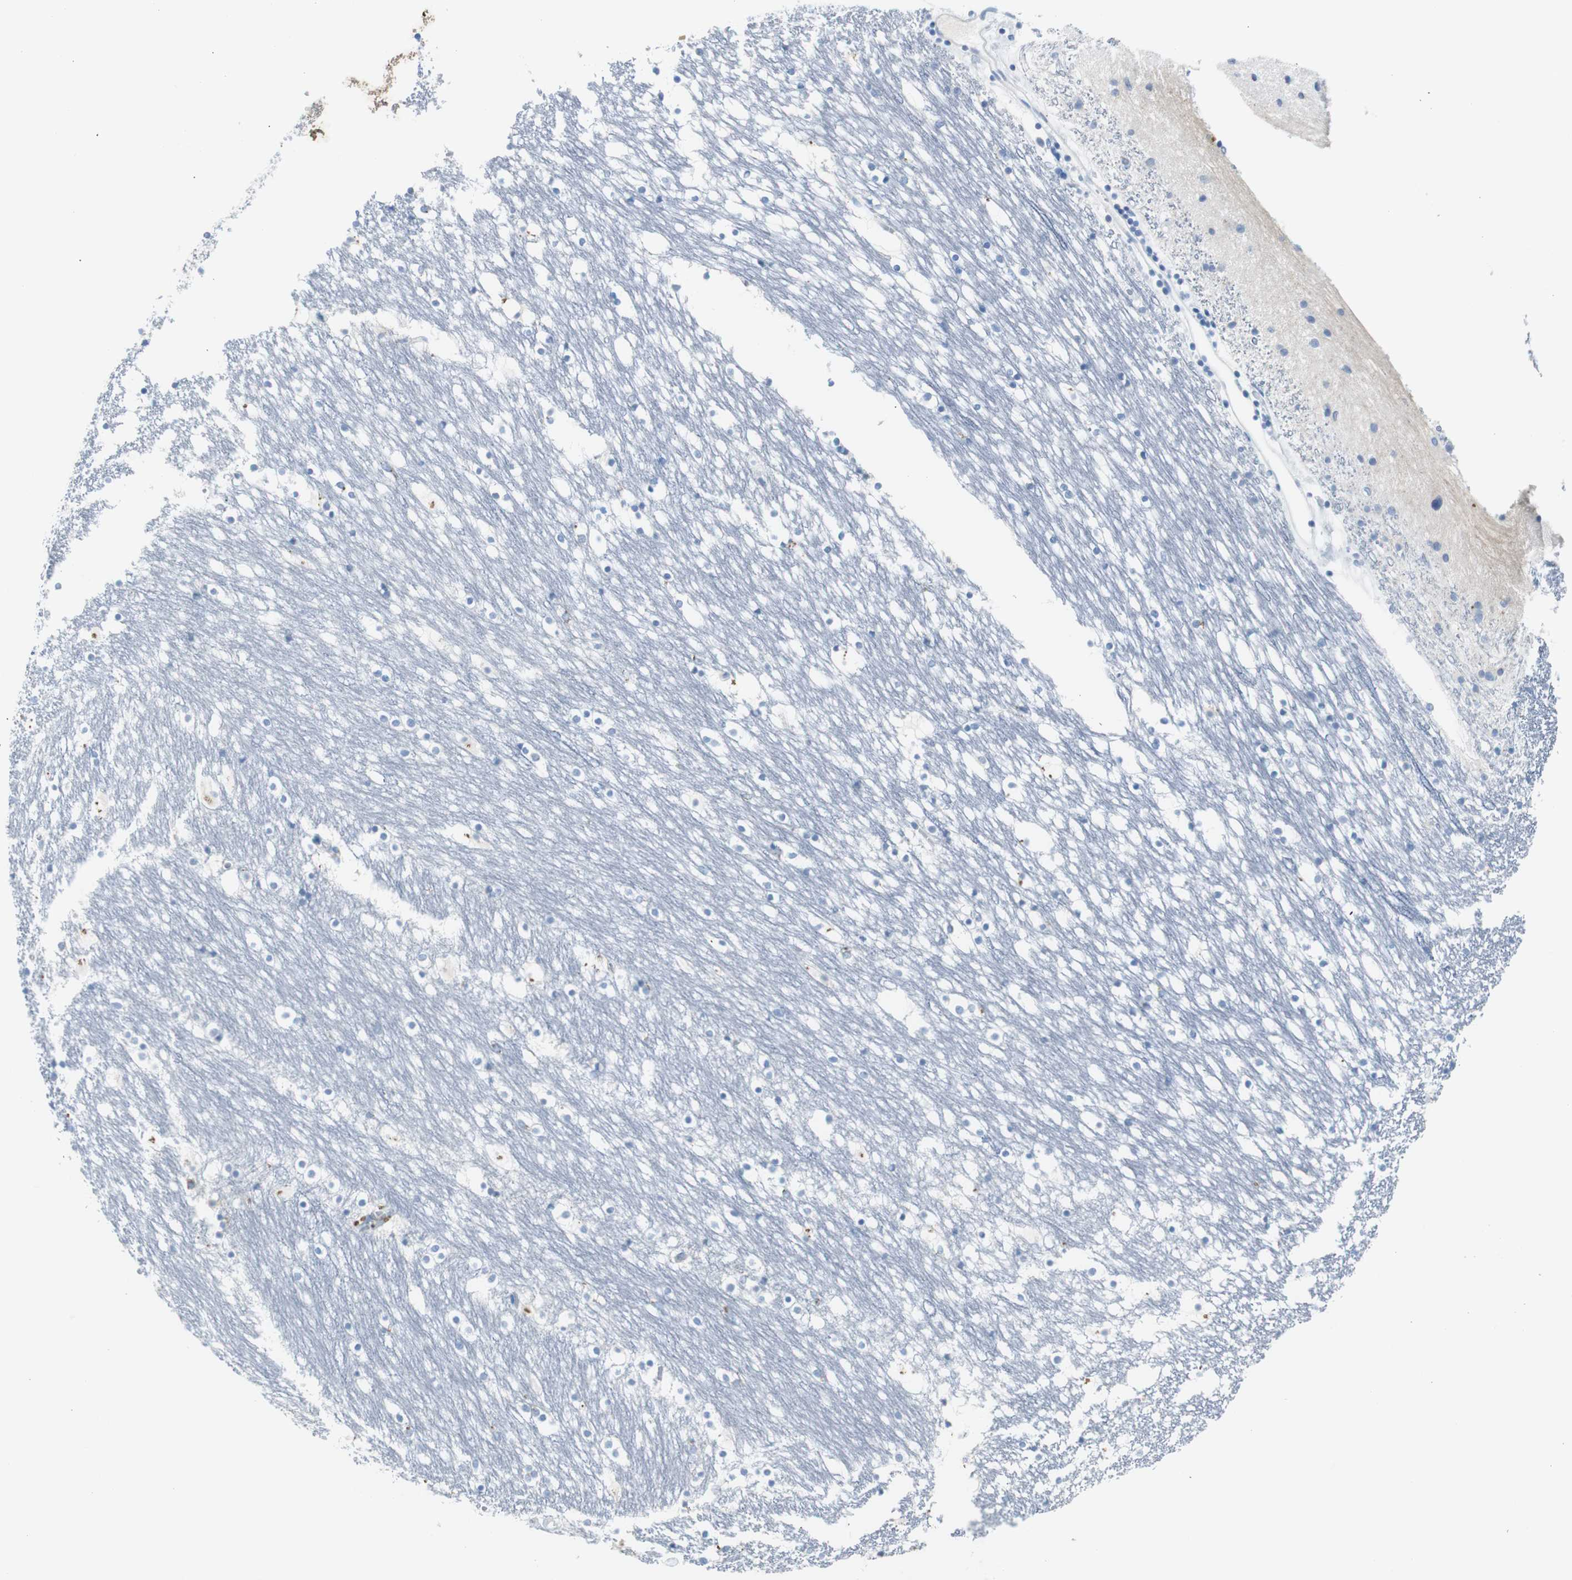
{"staining": {"intensity": "moderate", "quantity": "<25%", "location": "cytoplasmic/membranous"}, "tissue": "caudate", "cell_type": "Glial cells", "image_type": "normal", "snomed": [{"axis": "morphology", "description": "Normal tissue, NOS"}, {"axis": "topography", "description": "Lateral ventricle wall"}], "caption": "Immunohistochemical staining of unremarkable human caudate displays moderate cytoplasmic/membranous protein expression in approximately <25% of glial cells.", "gene": "SERPINF1", "patient": {"sex": "male", "age": 45}}